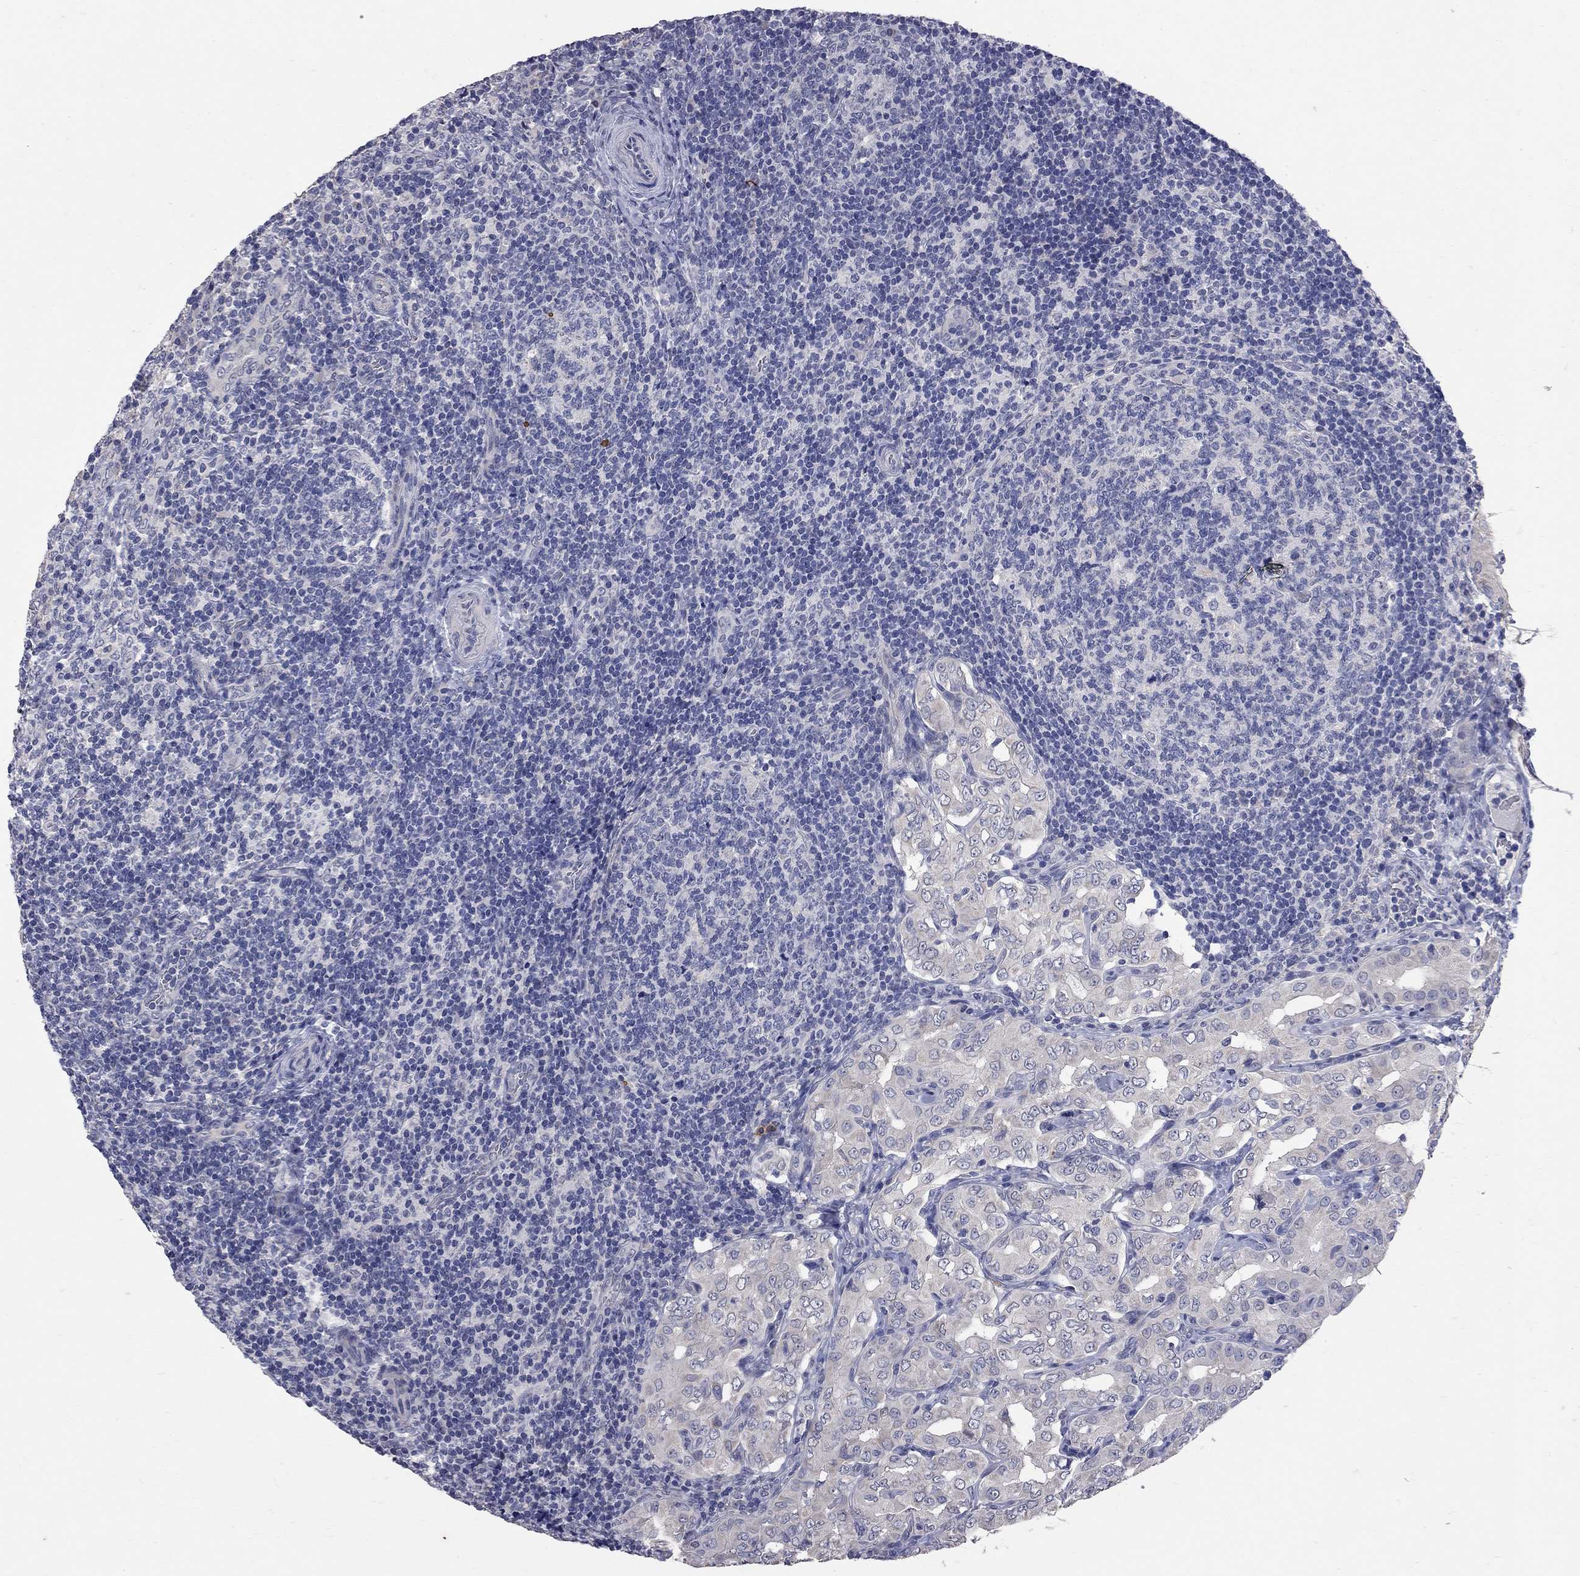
{"staining": {"intensity": "negative", "quantity": "none", "location": "none"}, "tissue": "thyroid cancer", "cell_type": "Tumor cells", "image_type": "cancer", "snomed": [{"axis": "morphology", "description": "Papillary adenocarcinoma, NOS"}, {"axis": "topography", "description": "Thyroid gland"}], "caption": "Tumor cells are negative for brown protein staining in thyroid cancer (papillary adenocarcinoma).", "gene": "NOS2", "patient": {"sex": "male", "age": 61}}